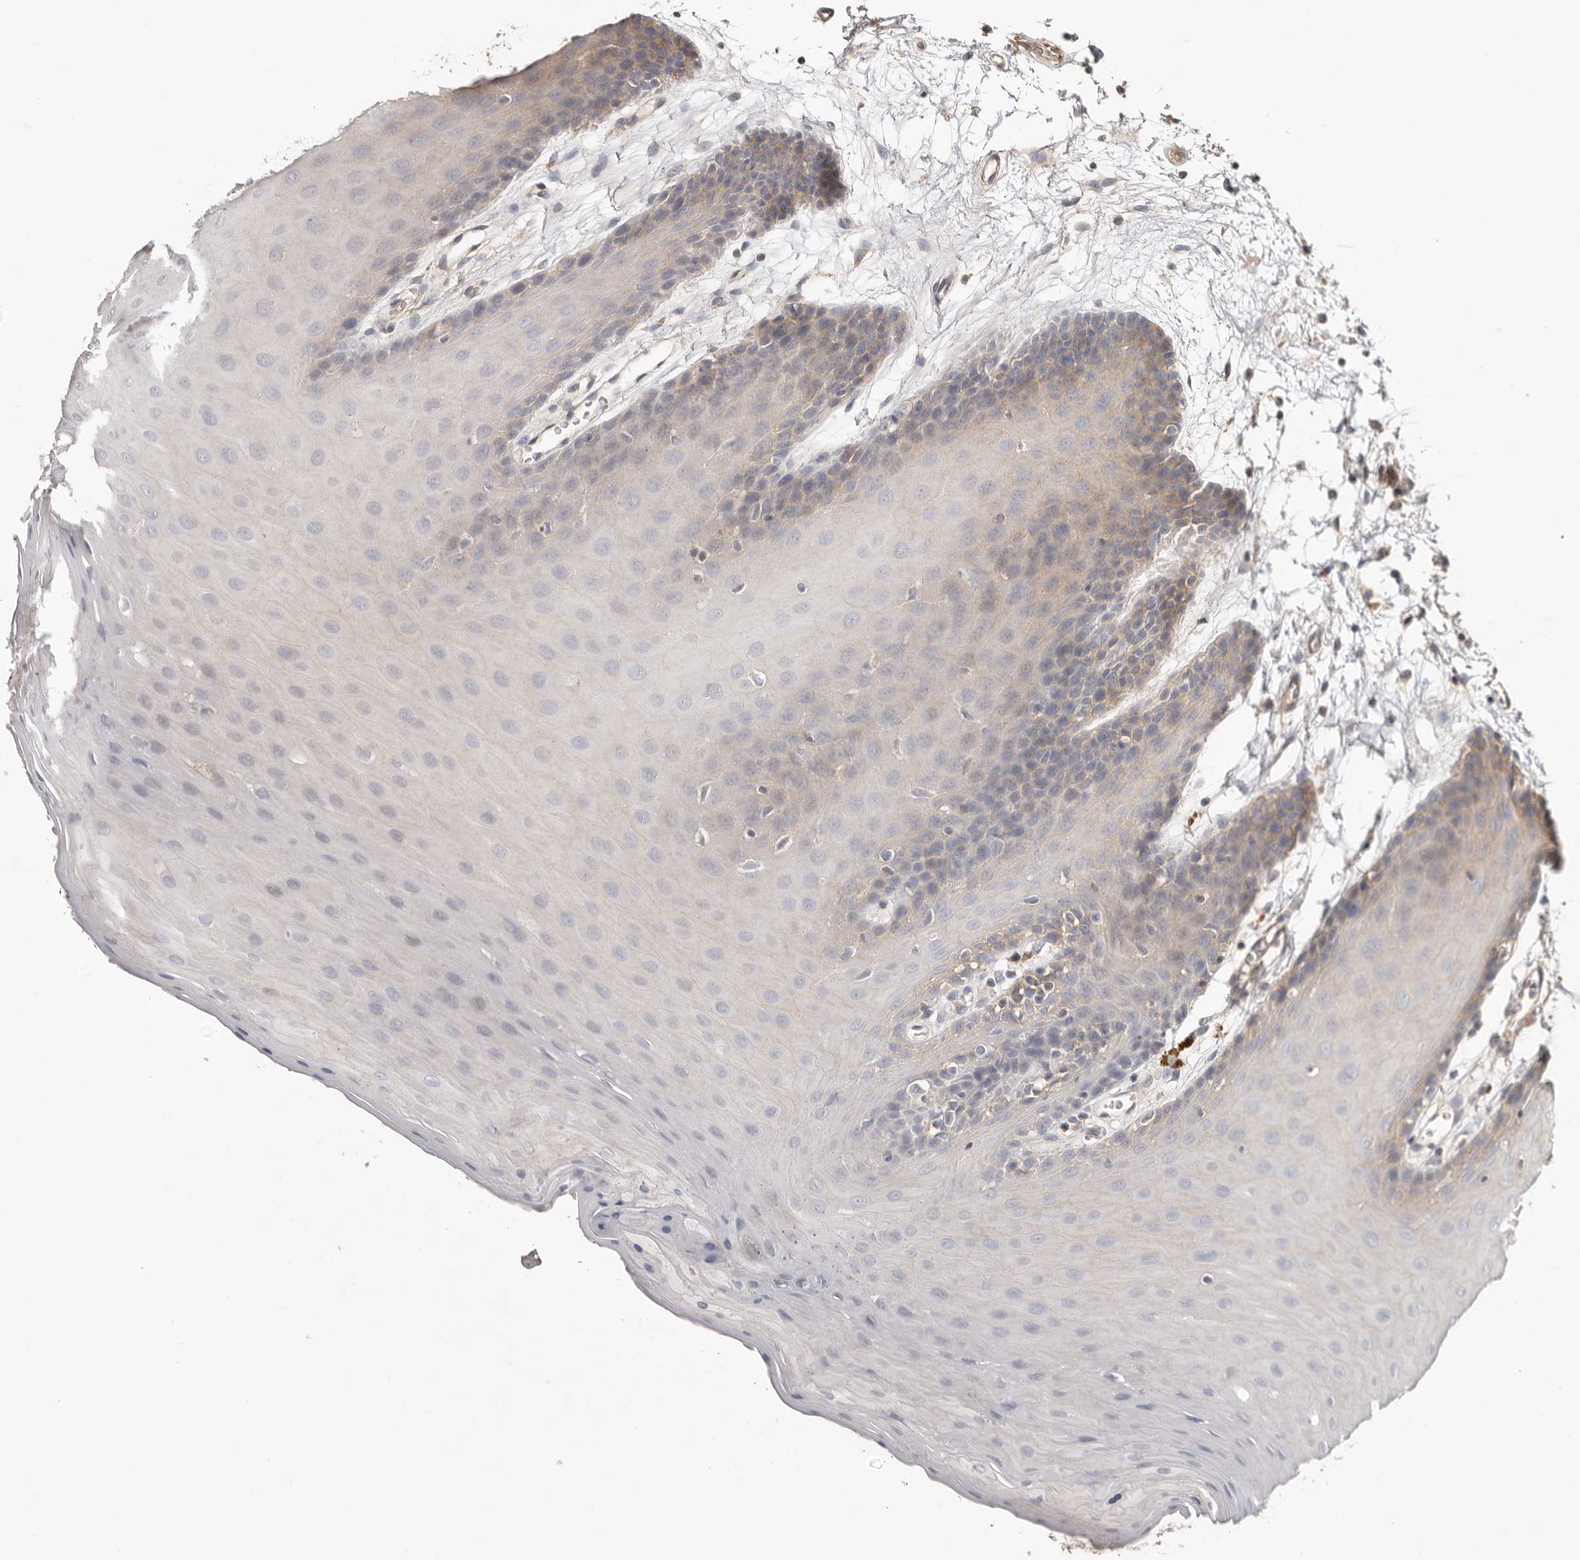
{"staining": {"intensity": "weak", "quantity": "<25%", "location": "cytoplasmic/membranous"}, "tissue": "oral mucosa", "cell_type": "Squamous epithelial cells", "image_type": "normal", "snomed": [{"axis": "morphology", "description": "Normal tissue, NOS"}, {"axis": "morphology", "description": "Squamous cell carcinoma, NOS"}, {"axis": "topography", "description": "Skeletal muscle"}, {"axis": "topography", "description": "Oral tissue"}, {"axis": "topography", "description": "Salivary gland"}, {"axis": "topography", "description": "Head-Neck"}], "caption": "Immunohistochemistry (IHC) photomicrograph of benign human oral mucosa stained for a protein (brown), which displays no expression in squamous epithelial cells.", "gene": "MMACHC", "patient": {"sex": "male", "age": 54}}